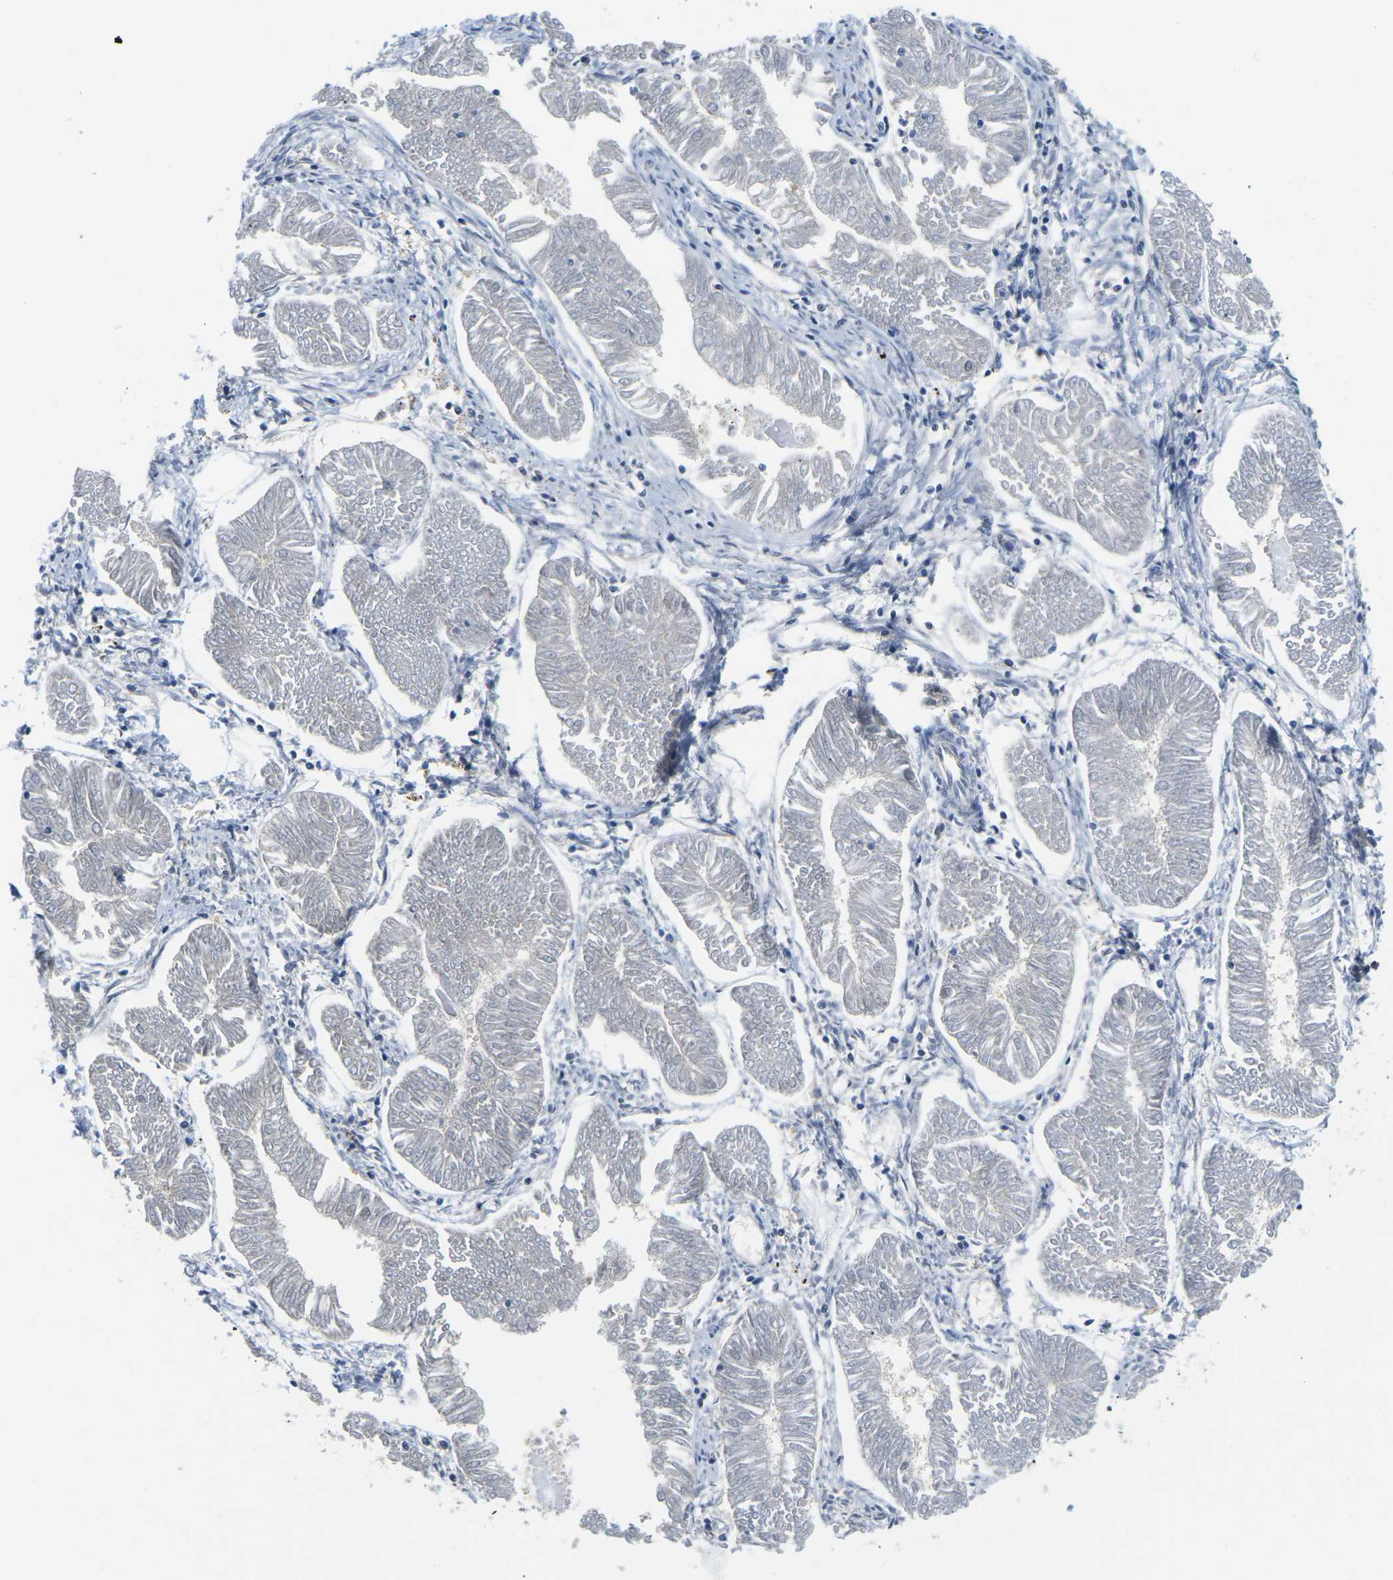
{"staining": {"intensity": "negative", "quantity": "none", "location": "none"}, "tissue": "endometrial cancer", "cell_type": "Tumor cells", "image_type": "cancer", "snomed": [{"axis": "morphology", "description": "Adenocarcinoma, NOS"}, {"axis": "topography", "description": "Endometrium"}], "caption": "DAB (3,3'-diaminobenzidine) immunohistochemical staining of human adenocarcinoma (endometrial) shows no significant staining in tumor cells.", "gene": "UBA7", "patient": {"sex": "female", "age": 53}}